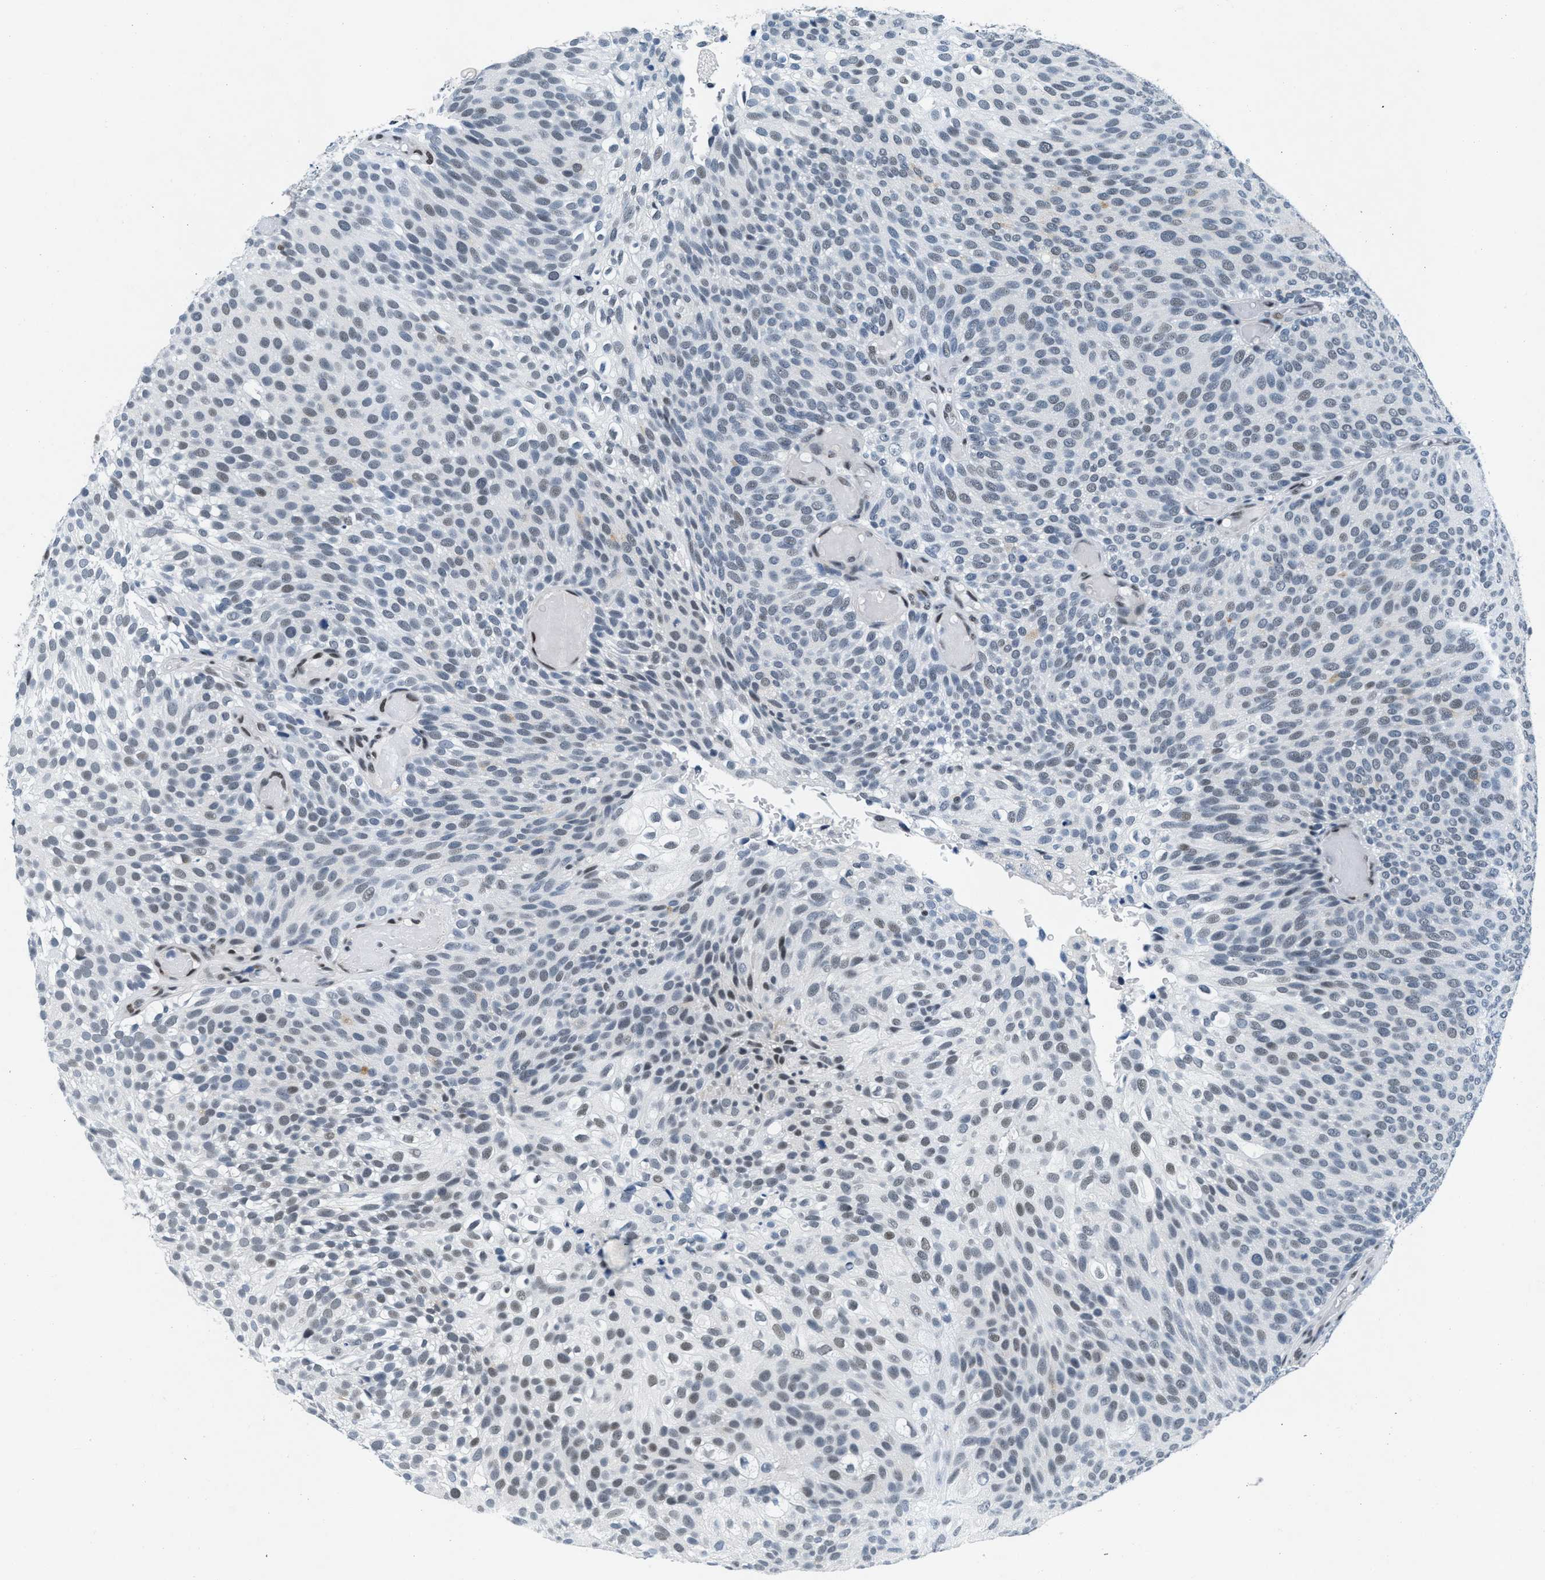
{"staining": {"intensity": "weak", "quantity": "<25%", "location": "nuclear"}, "tissue": "urothelial cancer", "cell_type": "Tumor cells", "image_type": "cancer", "snomed": [{"axis": "morphology", "description": "Urothelial carcinoma, Low grade"}, {"axis": "topography", "description": "Urinary bladder"}], "caption": "This is an IHC histopathology image of human low-grade urothelial carcinoma. There is no positivity in tumor cells.", "gene": "ATF2", "patient": {"sex": "male", "age": 78}}